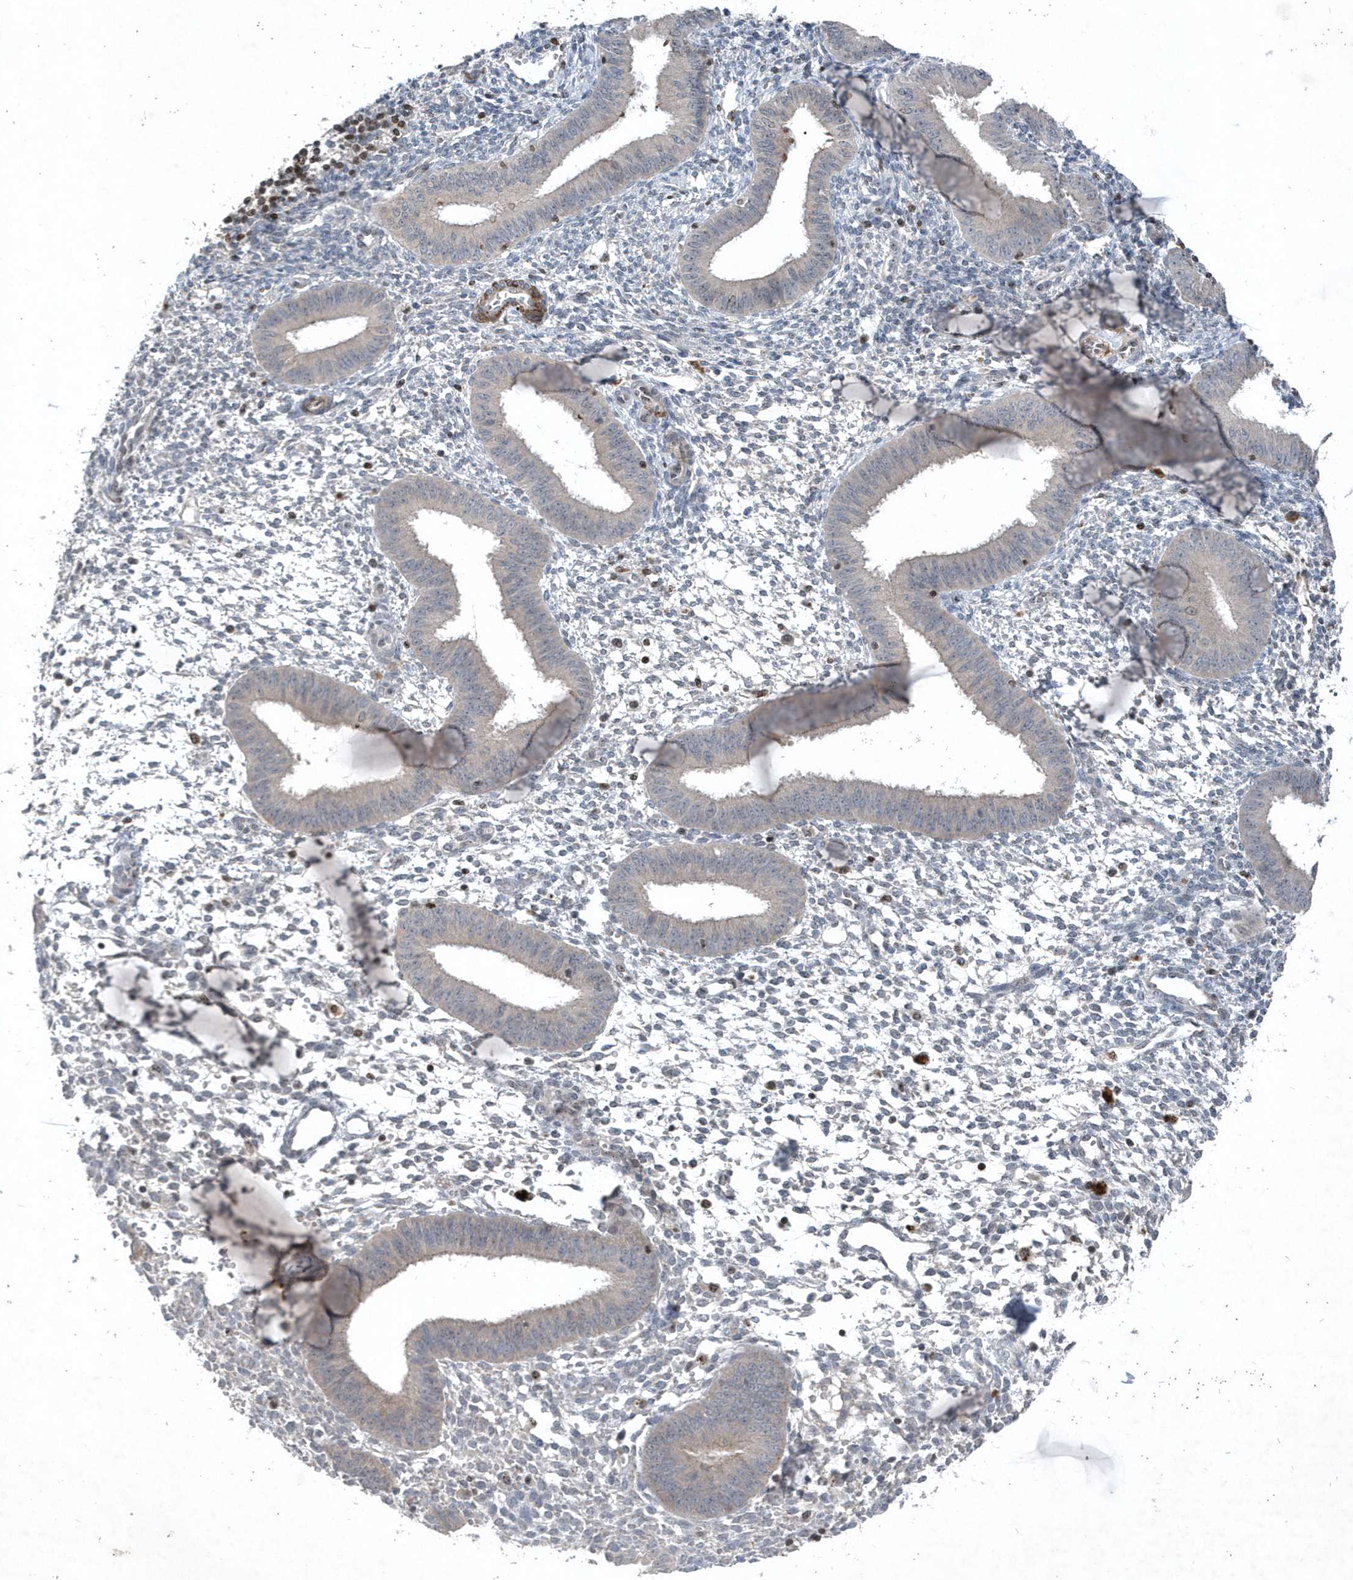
{"staining": {"intensity": "negative", "quantity": "none", "location": "none"}, "tissue": "endometrium", "cell_type": "Cells in endometrial stroma", "image_type": "normal", "snomed": [{"axis": "morphology", "description": "Normal tissue, NOS"}, {"axis": "topography", "description": "Uterus"}, {"axis": "topography", "description": "Endometrium"}], "caption": "Protein analysis of unremarkable endometrium demonstrates no significant expression in cells in endometrial stroma. (DAB immunohistochemistry (IHC) visualized using brightfield microscopy, high magnification).", "gene": "QTRT2", "patient": {"sex": "female", "age": 48}}